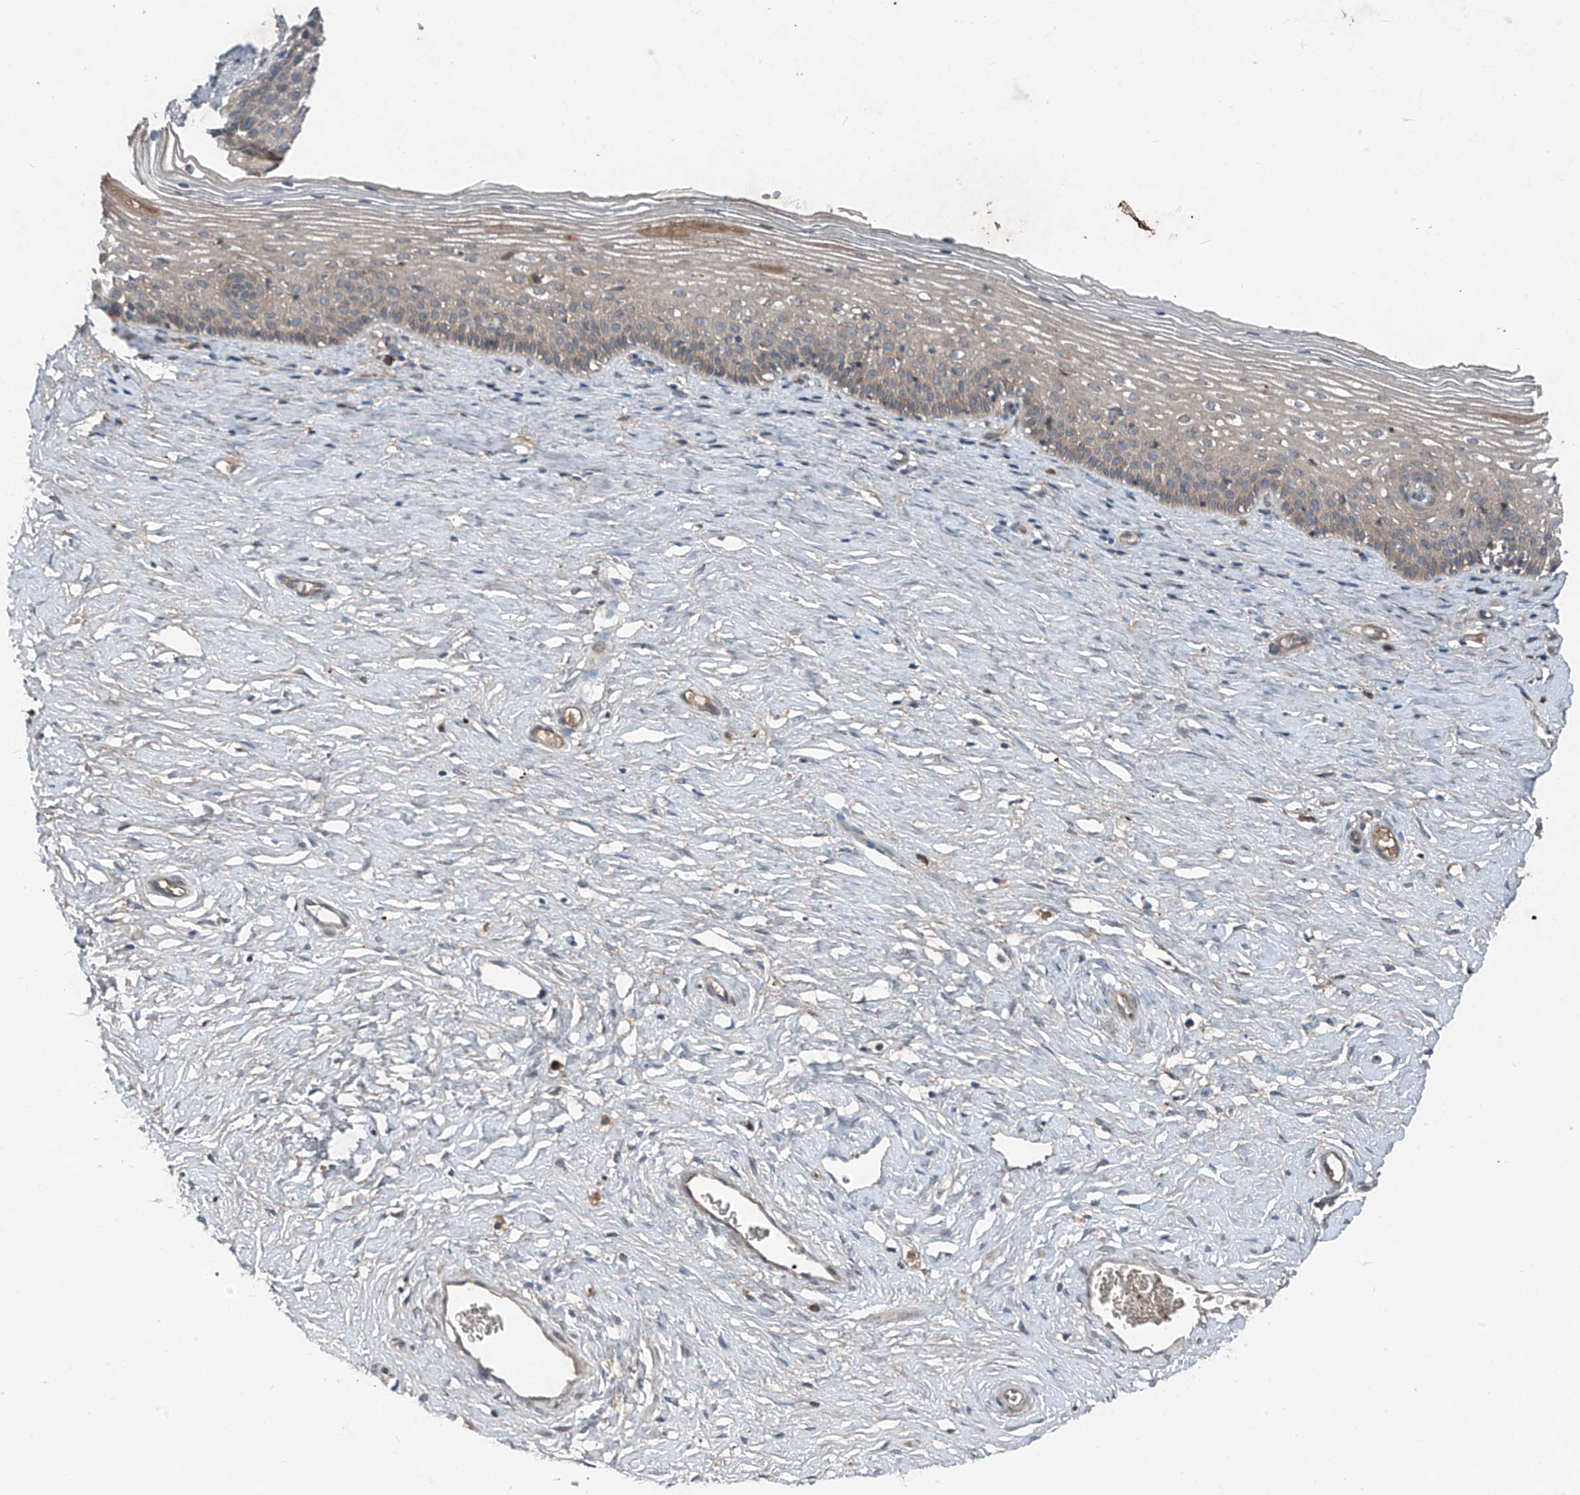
{"staining": {"intensity": "moderate", "quantity": "25%-75%", "location": "cytoplasmic/membranous"}, "tissue": "cervix", "cell_type": "Glandular cells", "image_type": "normal", "snomed": [{"axis": "morphology", "description": "Normal tissue, NOS"}, {"axis": "topography", "description": "Cervix"}], "caption": "Brown immunohistochemical staining in unremarkable cervix displays moderate cytoplasmic/membranous staining in approximately 25%-75% of glandular cells.", "gene": "FOXRED2", "patient": {"sex": "female", "age": 33}}